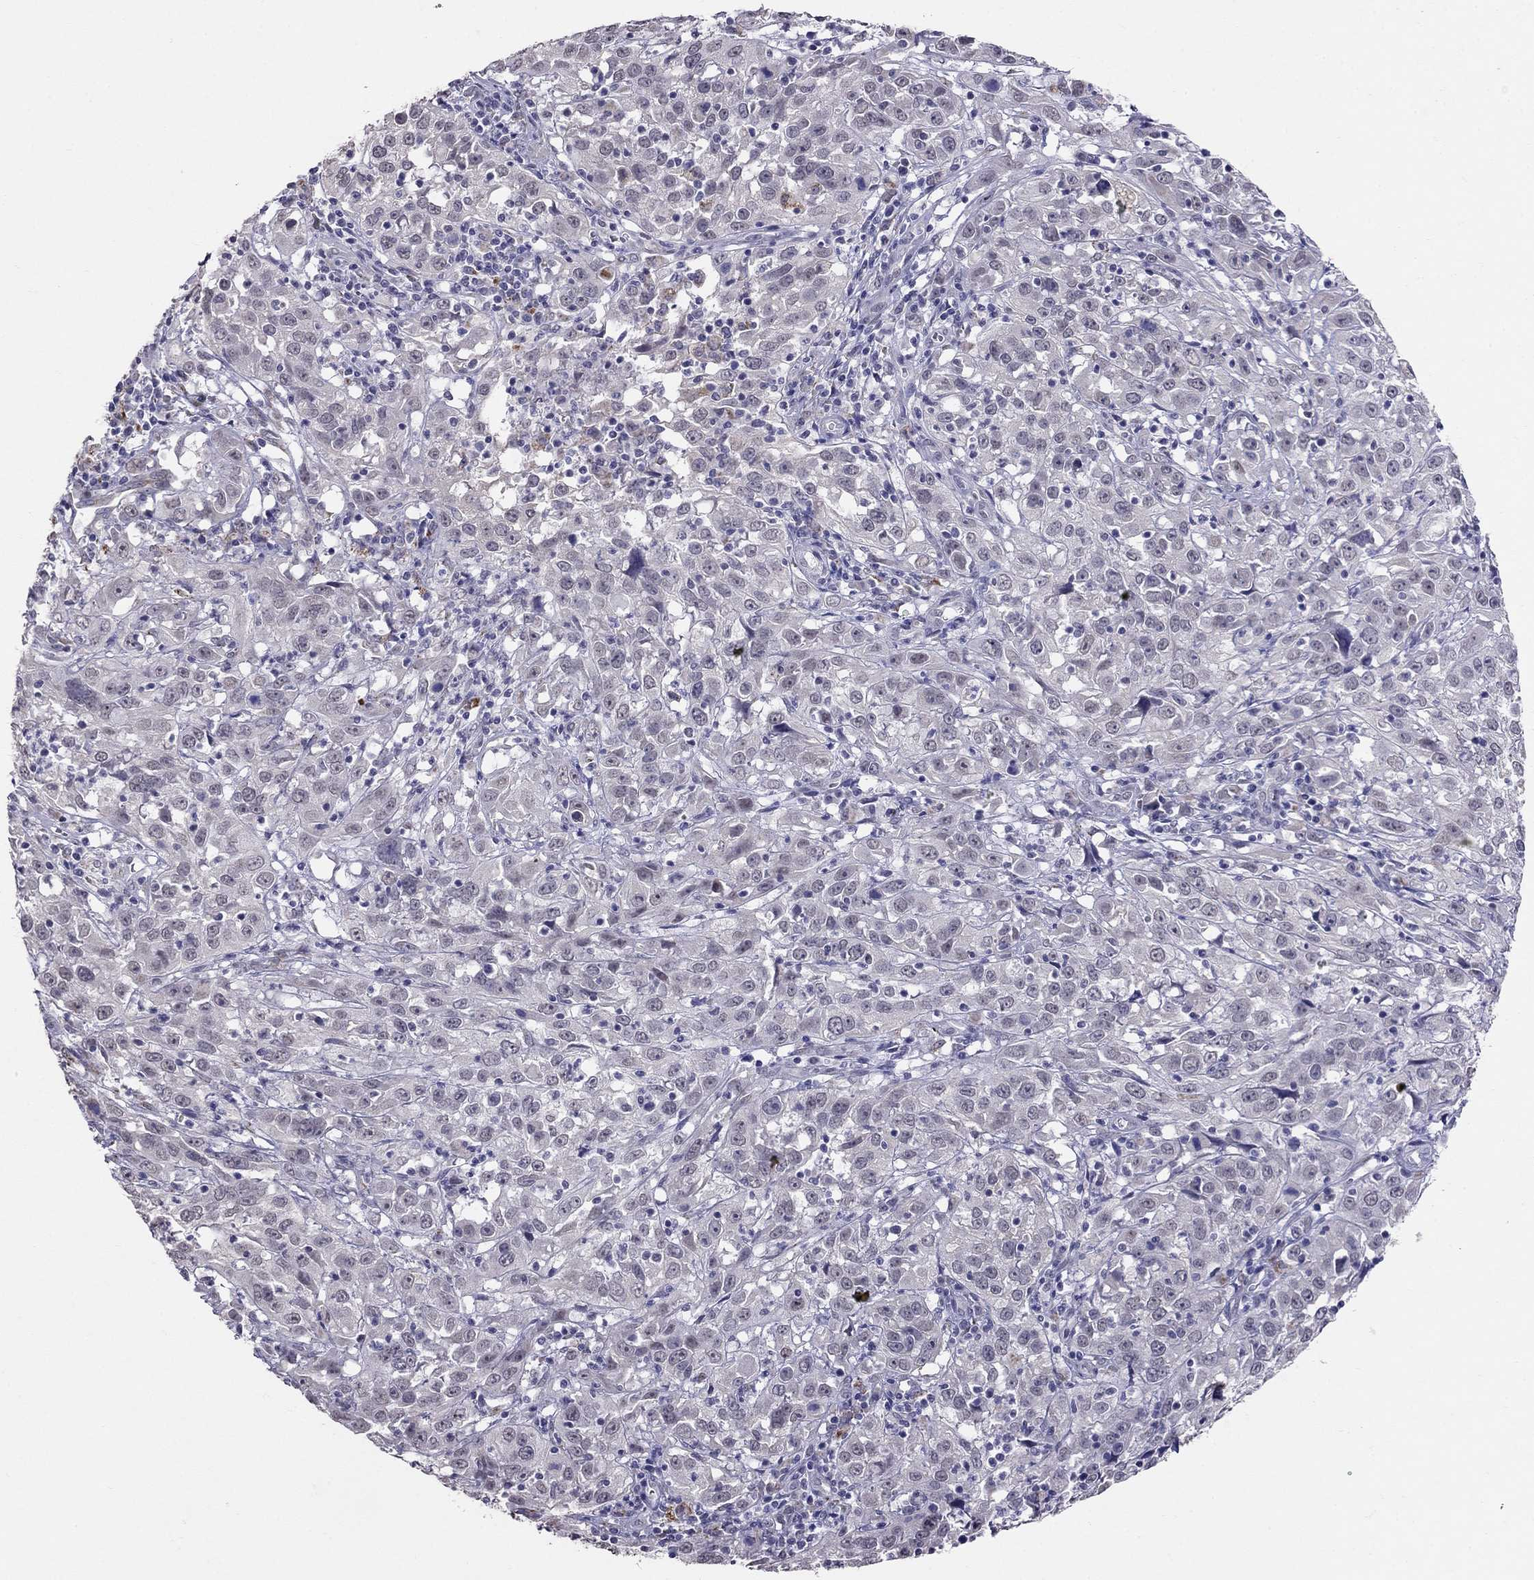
{"staining": {"intensity": "weak", "quantity": "<25%", "location": "cytoplasmic/membranous"}, "tissue": "cervical cancer", "cell_type": "Tumor cells", "image_type": "cancer", "snomed": [{"axis": "morphology", "description": "Squamous cell carcinoma, NOS"}, {"axis": "topography", "description": "Cervix"}], "caption": "Human cervical cancer stained for a protein using immunohistochemistry (IHC) displays no expression in tumor cells.", "gene": "MYO3B", "patient": {"sex": "female", "age": 32}}